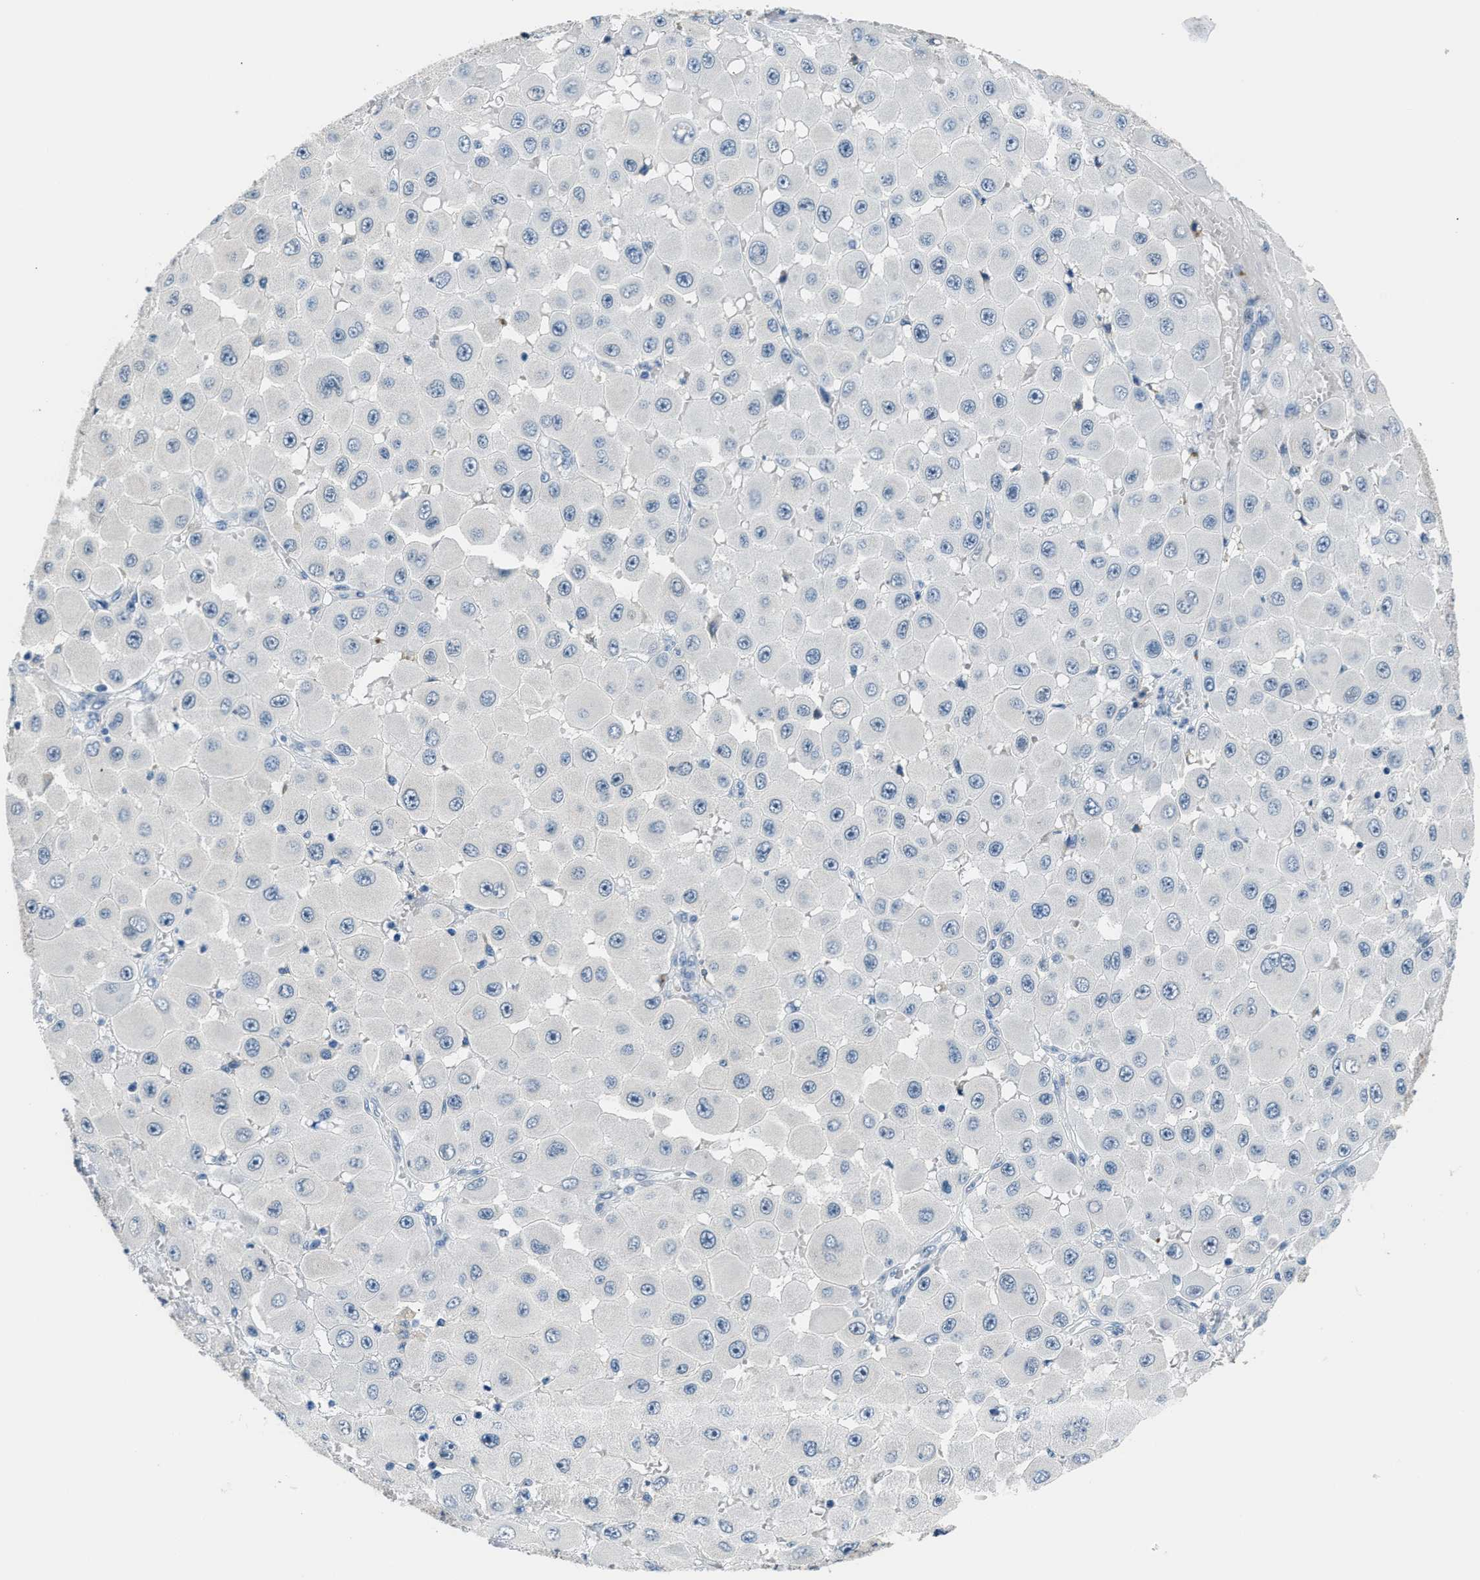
{"staining": {"intensity": "weak", "quantity": "<25%", "location": "cytoplasmic/membranous"}, "tissue": "melanoma", "cell_type": "Tumor cells", "image_type": "cancer", "snomed": [{"axis": "morphology", "description": "Malignant melanoma, NOS"}, {"axis": "topography", "description": "Skin"}], "caption": "Tumor cells are negative for protein expression in human malignant melanoma.", "gene": "PPM1H", "patient": {"sex": "female", "age": 81}}